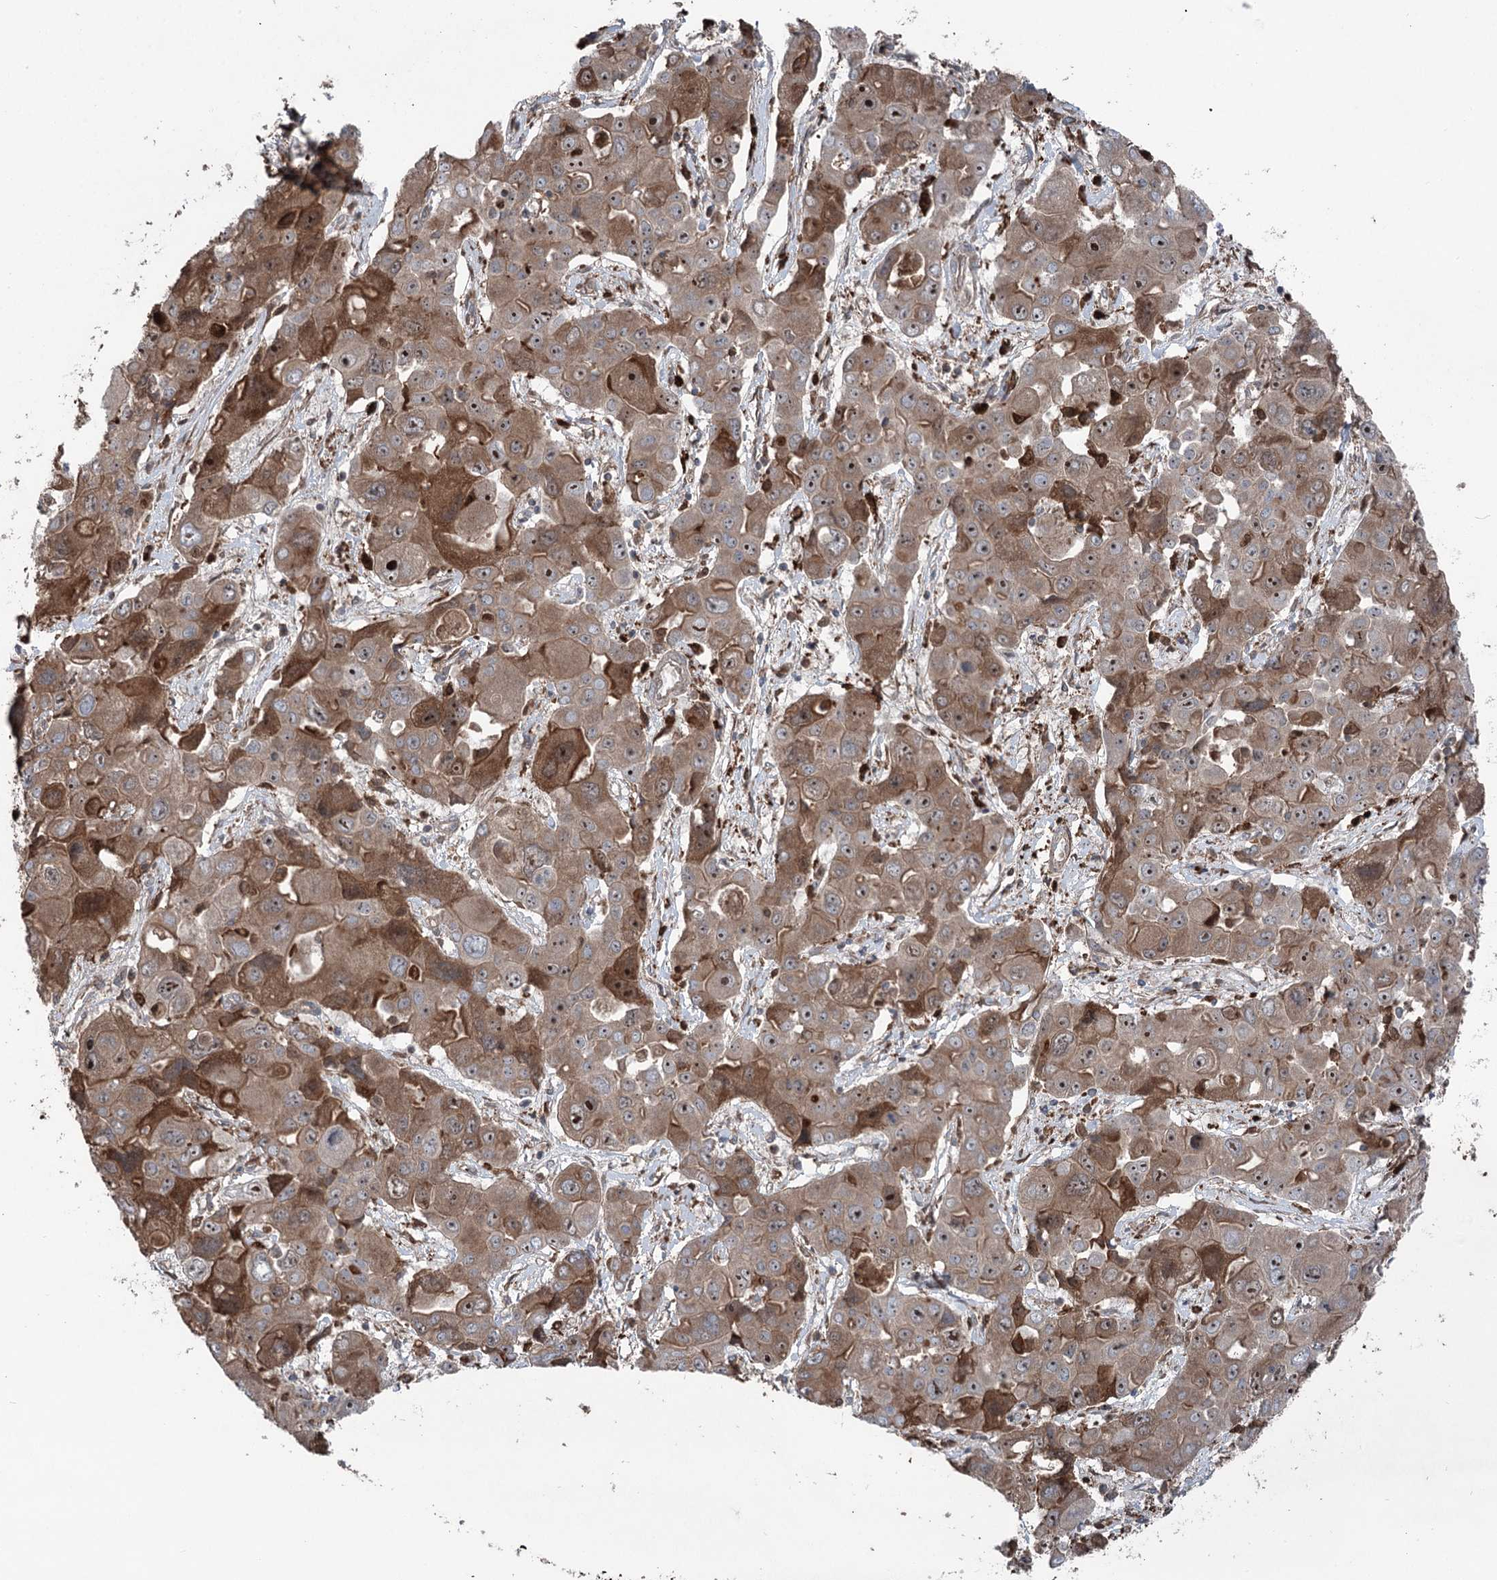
{"staining": {"intensity": "moderate", "quantity": ">75%", "location": "cytoplasmic/membranous,nuclear"}, "tissue": "liver cancer", "cell_type": "Tumor cells", "image_type": "cancer", "snomed": [{"axis": "morphology", "description": "Cholangiocarcinoma"}, {"axis": "topography", "description": "Liver"}], "caption": "High-power microscopy captured an immunohistochemistry histopathology image of liver cancer (cholangiocarcinoma), revealing moderate cytoplasmic/membranous and nuclear staining in about >75% of tumor cells.", "gene": "PPP1R21", "patient": {"sex": "male", "age": 67}}